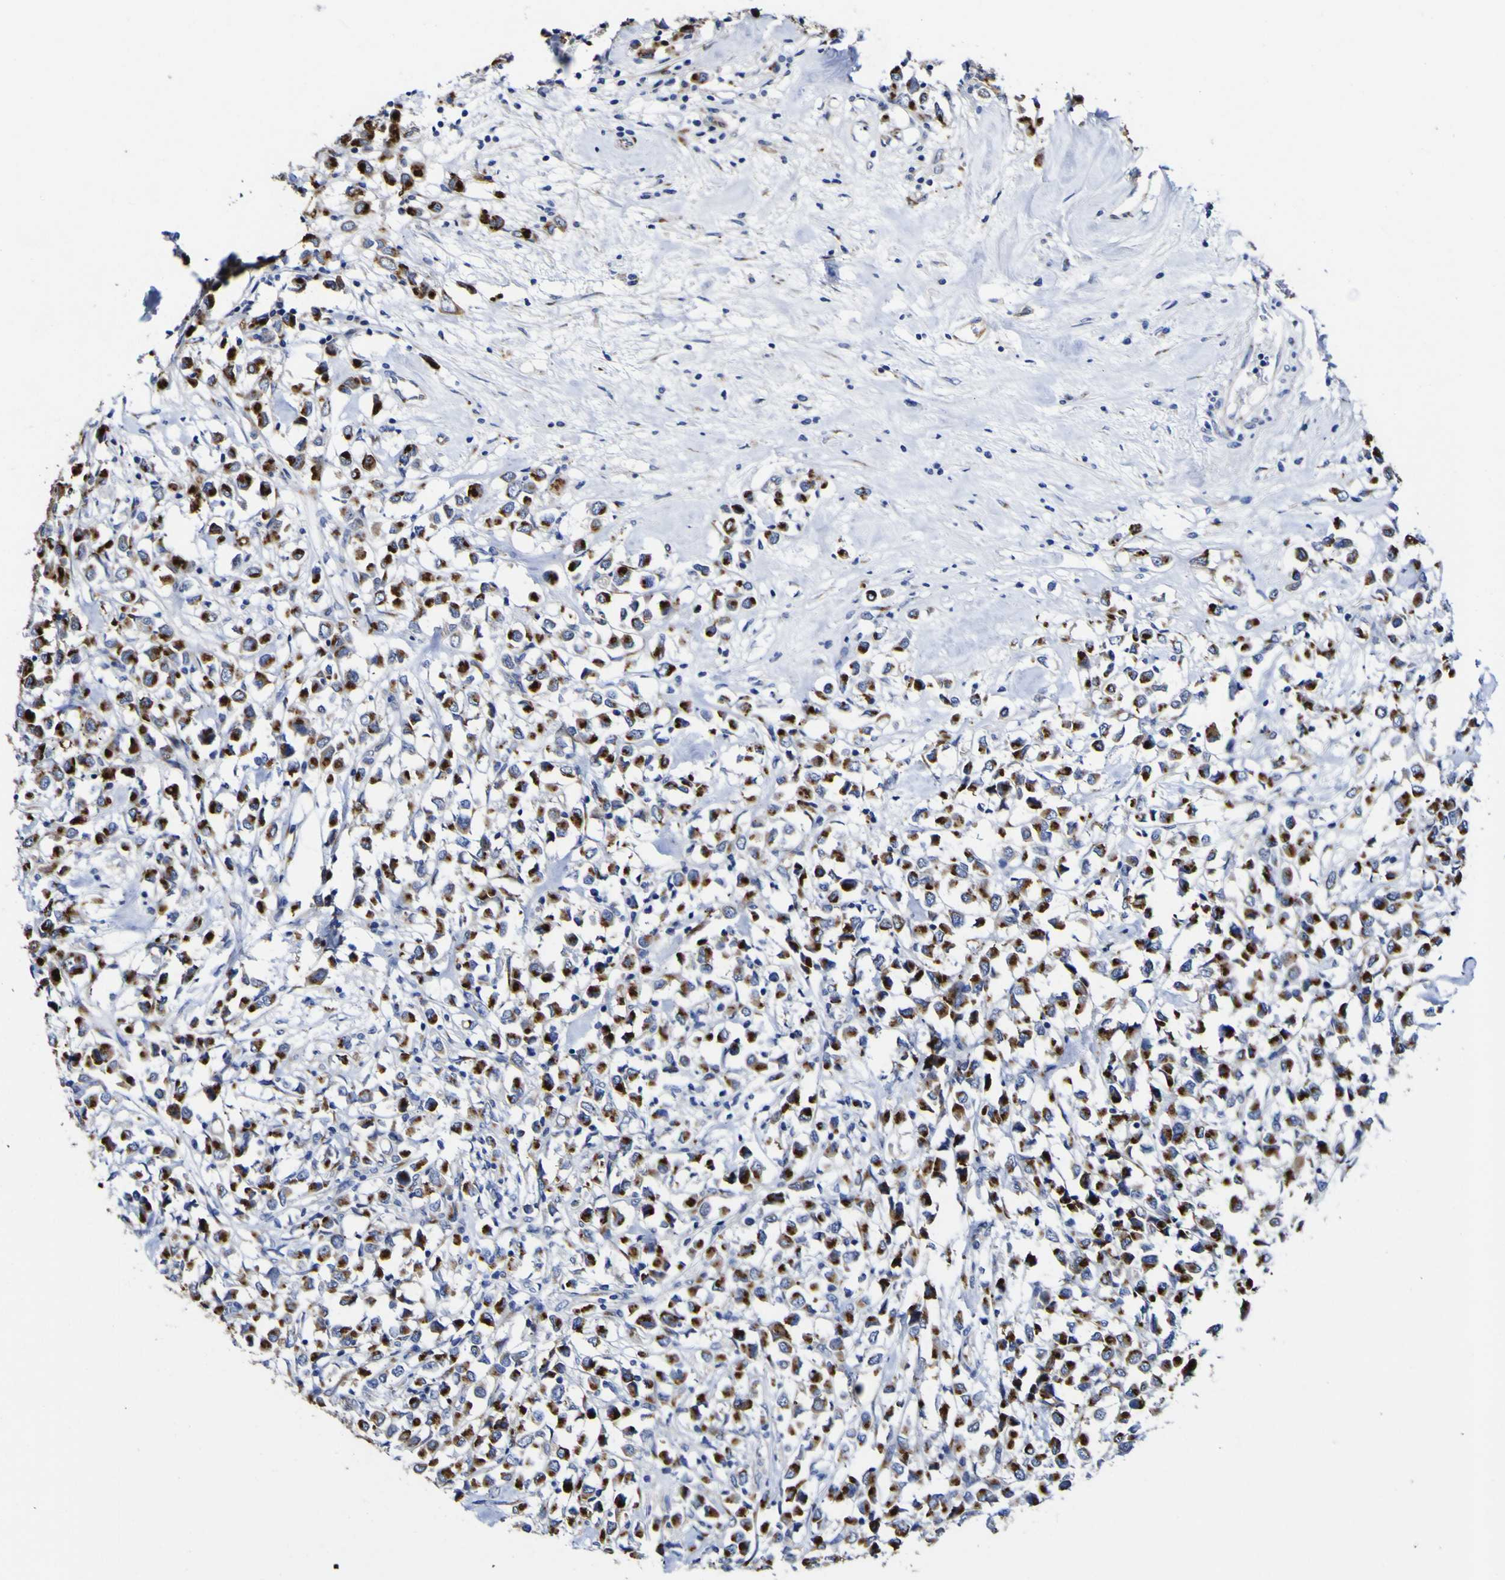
{"staining": {"intensity": "strong", "quantity": ">75%", "location": "cytoplasmic/membranous"}, "tissue": "breast cancer", "cell_type": "Tumor cells", "image_type": "cancer", "snomed": [{"axis": "morphology", "description": "Duct carcinoma"}, {"axis": "topography", "description": "Breast"}], "caption": "Invasive ductal carcinoma (breast) stained for a protein (brown) reveals strong cytoplasmic/membranous positive staining in about >75% of tumor cells.", "gene": "GOLM1", "patient": {"sex": "female", "age": 61}}